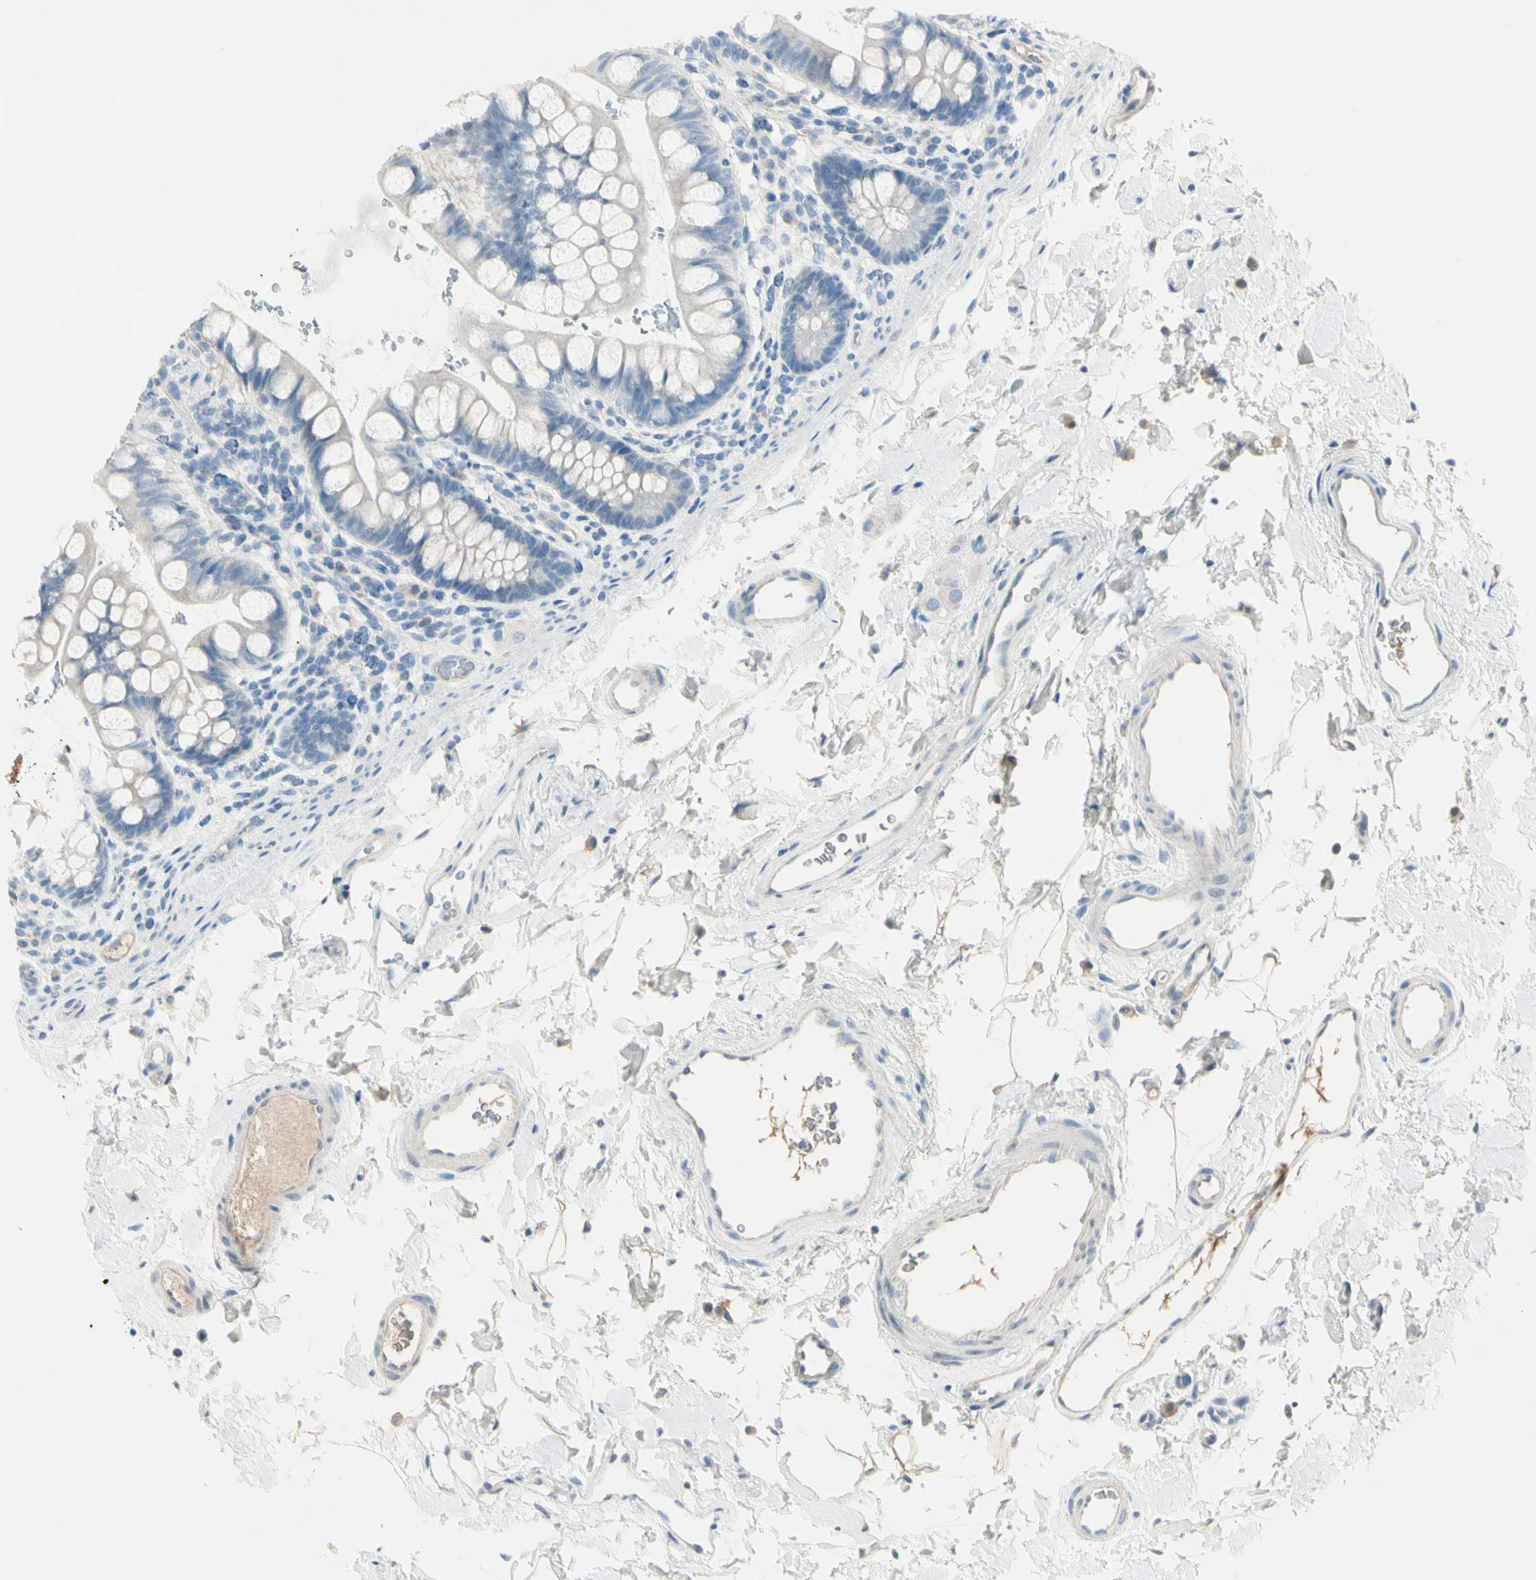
{"staining": {"intensity": "negative", "quantity": "none", "location": "none"}, "tissue": "small intestine", "cell_type": "Glandular cells", "image_type": "normal", "snomed": [{"axis": "morphology", "description": "Normal tissue, NOS"}, {"axis": "topography", "description": "Small intestine"}], "caption": "Immunohistochemistry (IHC) of unremarkable small intestine shows no expression in glandular cells.", "gene": "SERPIND1", "patient": {"sex": "female", "age": 58}}